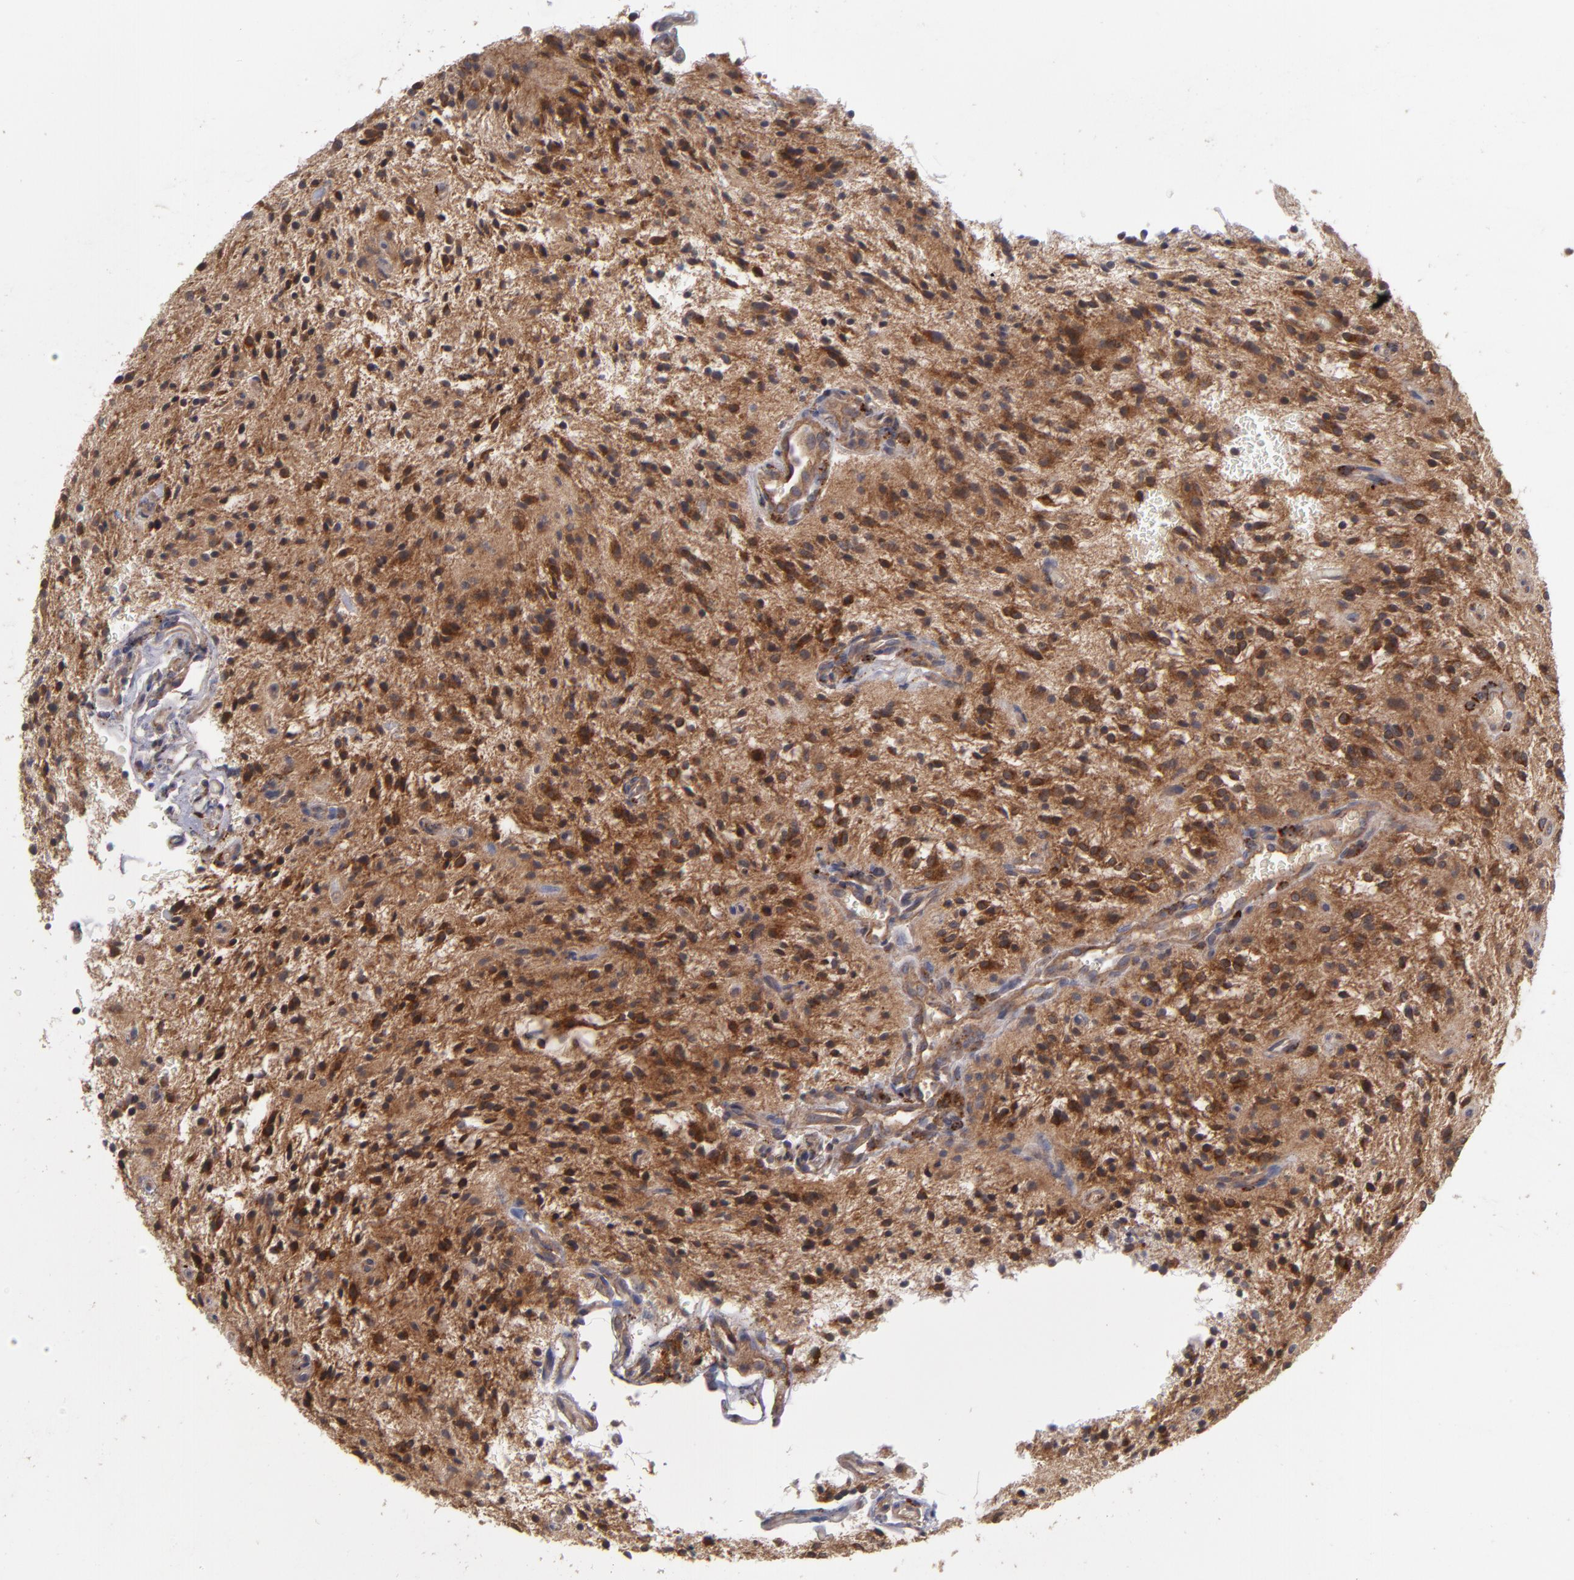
{"staining": {"intensity": "moderate", "quantity": ">75%", "location": "cytoplasmic/membranous"}, "tissue": "glioma", "cell_type": "Tumor cells", "image_type": "cancer", "snomed": [{"axis": "morphology", "description": "Glioma, malignant, NOS"}, {"axis": "topography", "description": "Cerebellum"}], "caption": "Glioma stained for a protein shows moderate cytoplasmic/membranous positivity in tumor cells.", "gene": "CTSO", "patient": {"sex": "female", "age": 10}}